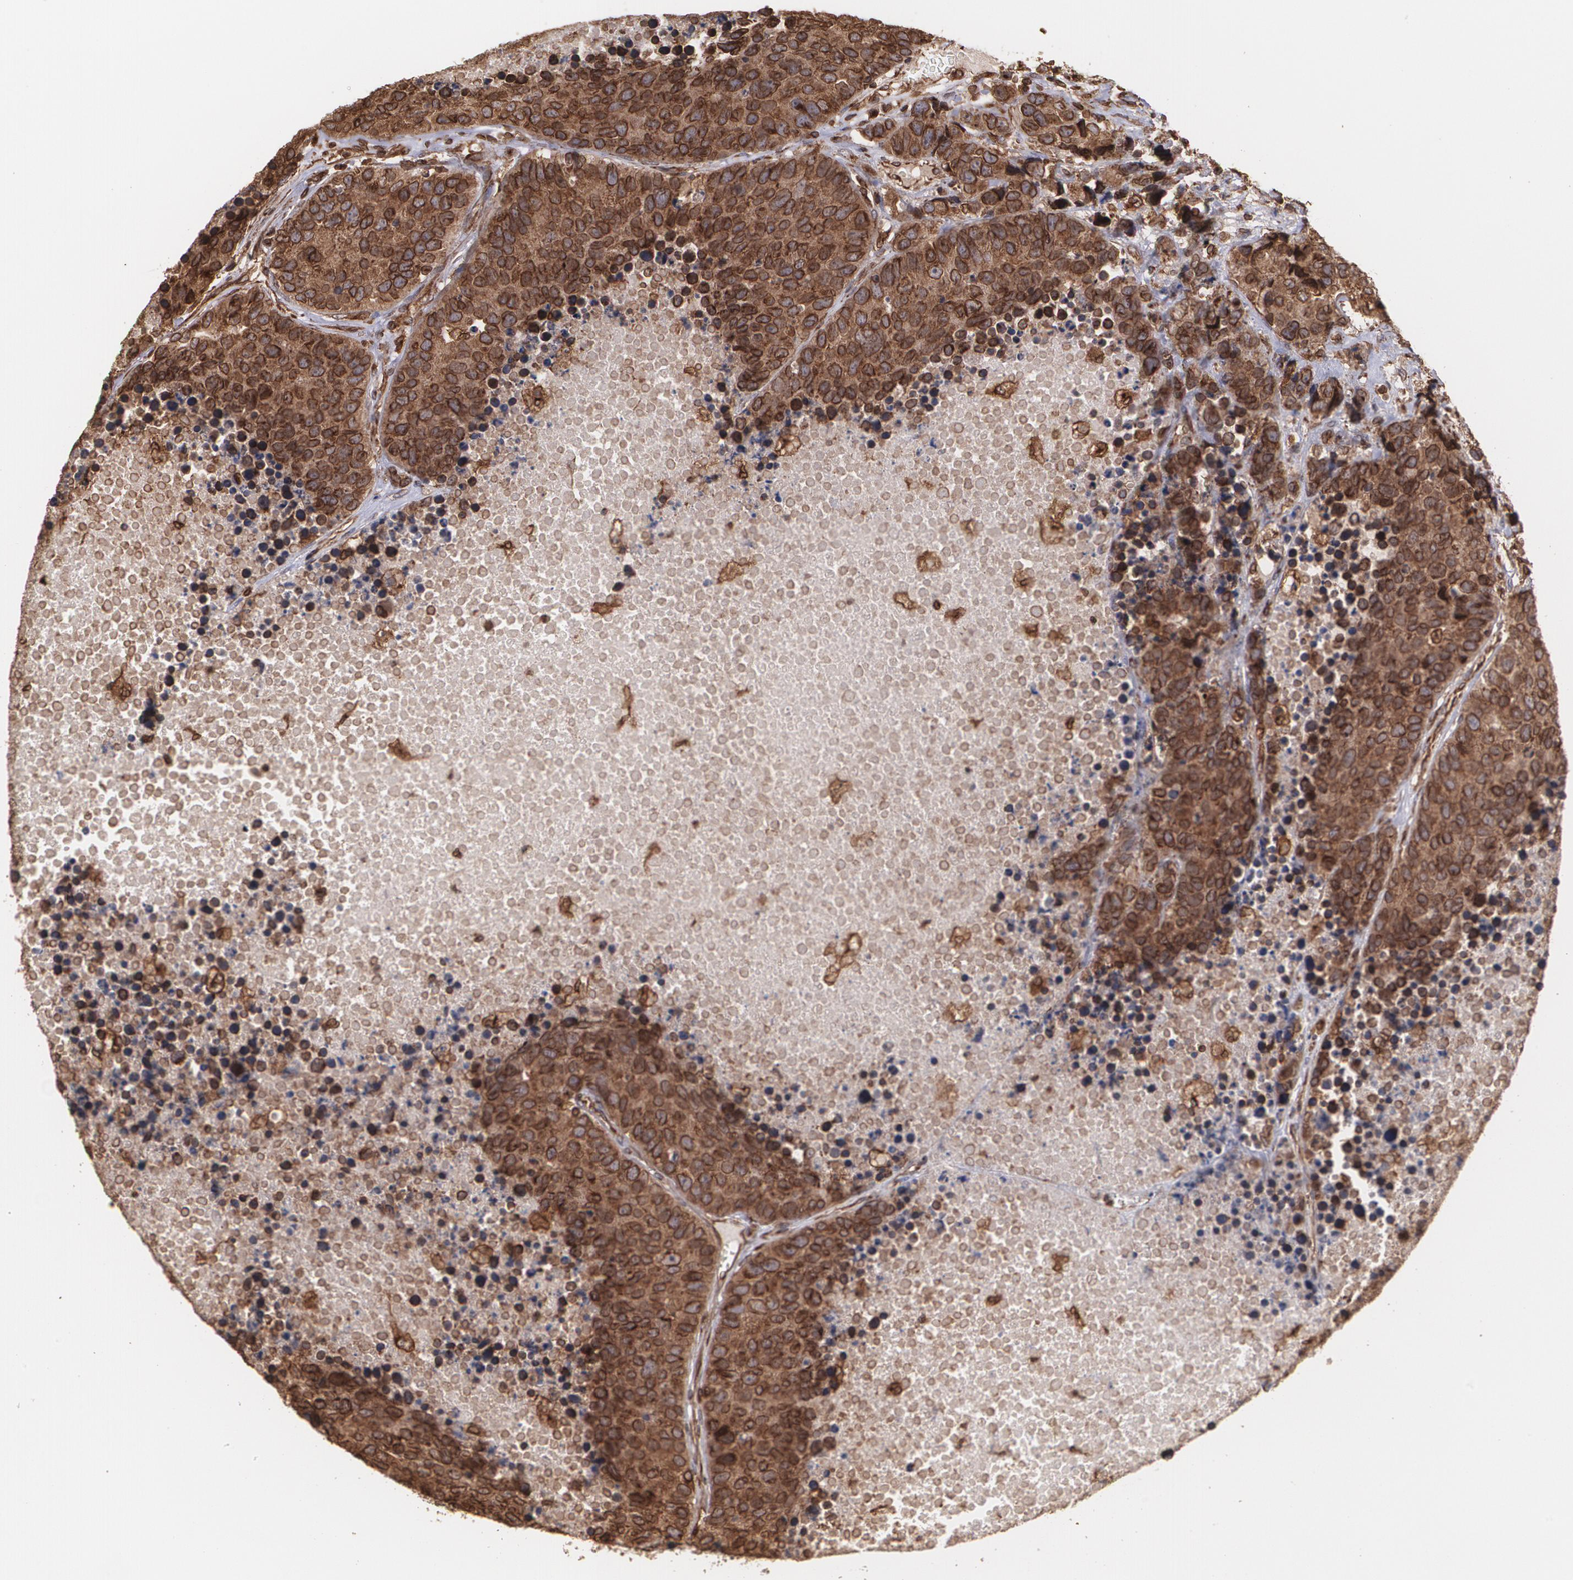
{"staining": {"intensity": "strong", "quantity": ">75%", "location": "cytoplasmic/membranous"}, "tissue": "carcinoid", "cell_type": "Tumor cells", "image_type": "cancer", "snomed": [{"axis": "morphology", "description": "Carcinoid, malignant, NOS"}, {"axis": "topography", "description": "Lung"}], "caption": "Protein staining demonstrates strong cytoplasmic/membranous staining in about >75% of tumor cells in carcinoid (malignant).", "gene": "TRIP11", "patient": {"sex": "male", "age": 60}}